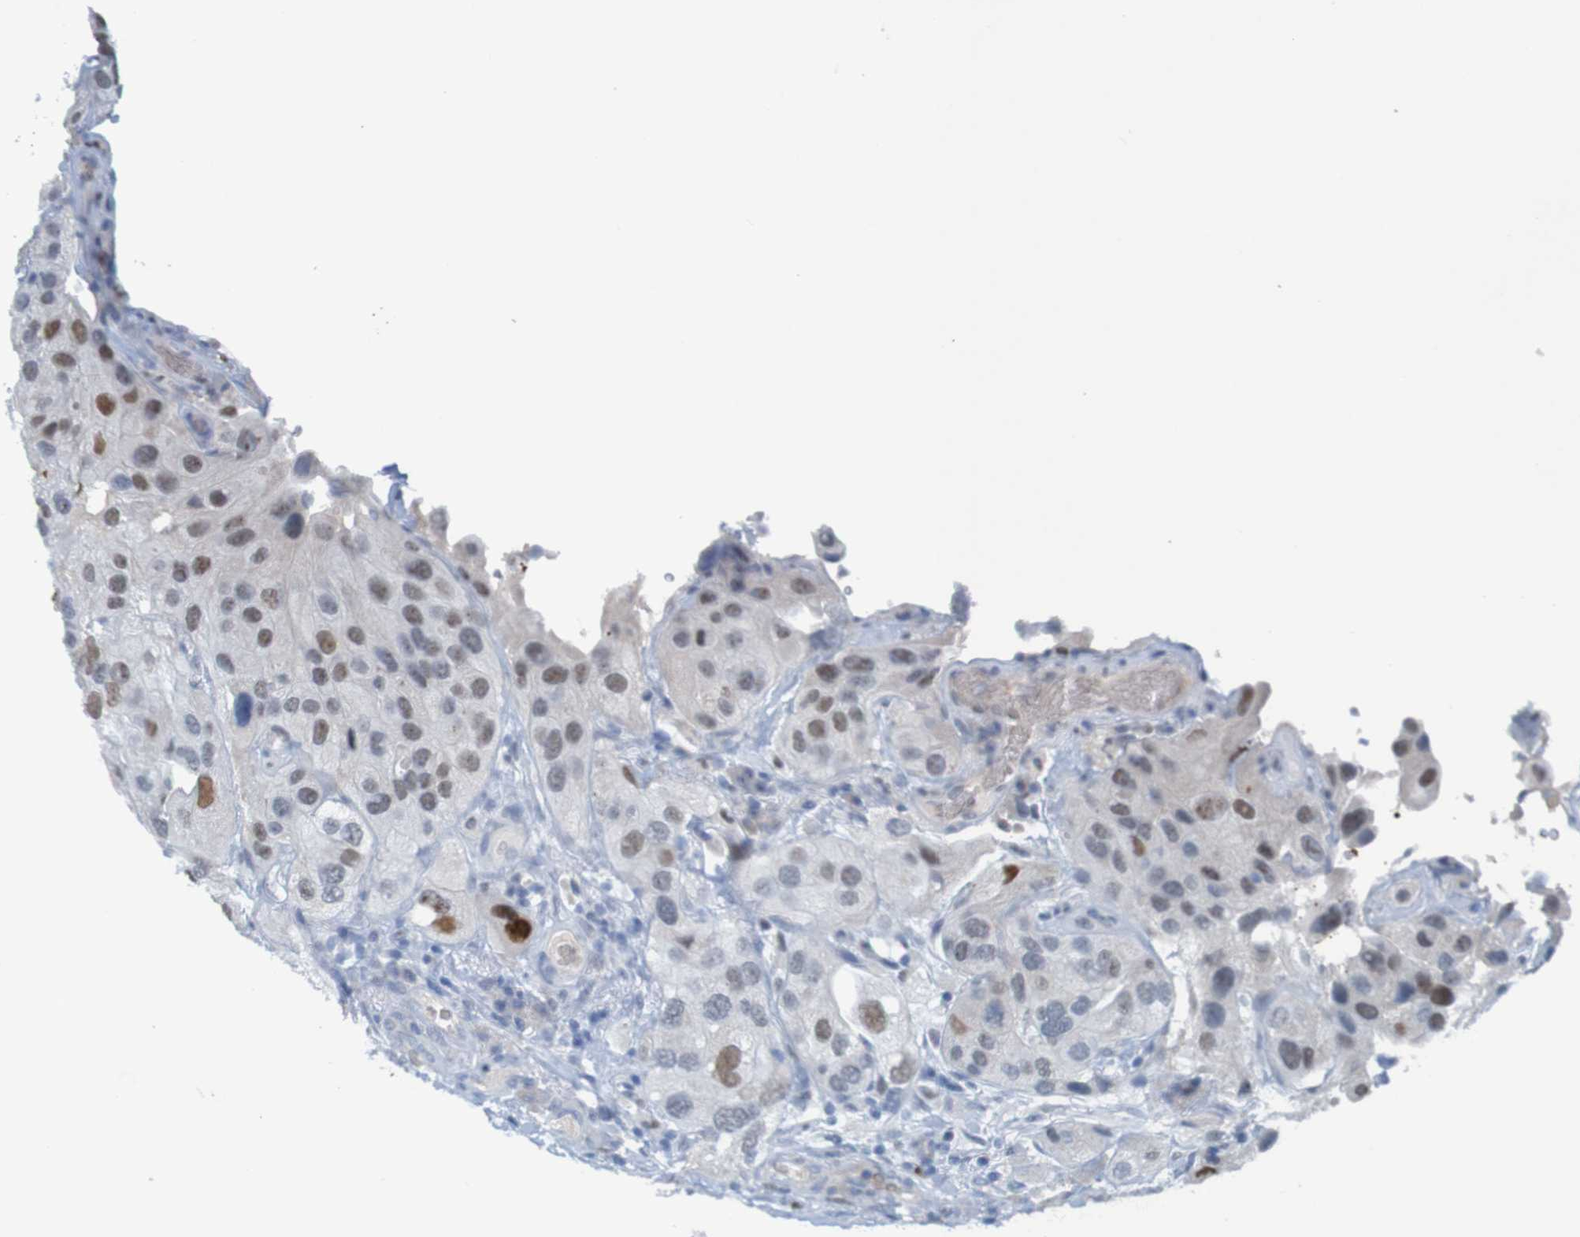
{"staining": {"intensity": "moderate", "quantity": "25%-75%", "location": "nuclear"}, "tissue": "urothelial cancer", "cell_type": "Tumor cells", "image_type": "cancer", "snomed": [{"axis": "morphology", "description": "Urothelial carcinoma, High grade"}, {"axis": "topography", "description": "Urinary bladder"}], "caption": "High-grade urothelial carcinoma stained with DAB immunohistochemistry shows medium levels of moderate nuclear expression in approximately 25%-75% of tumor cells. (DAB (3,3'-diaminobenzidine) IHC, brown staining for protein, blue staining for nuclei).", "gene": "USP36", "patient": {"sex": "female", "age": 64}}